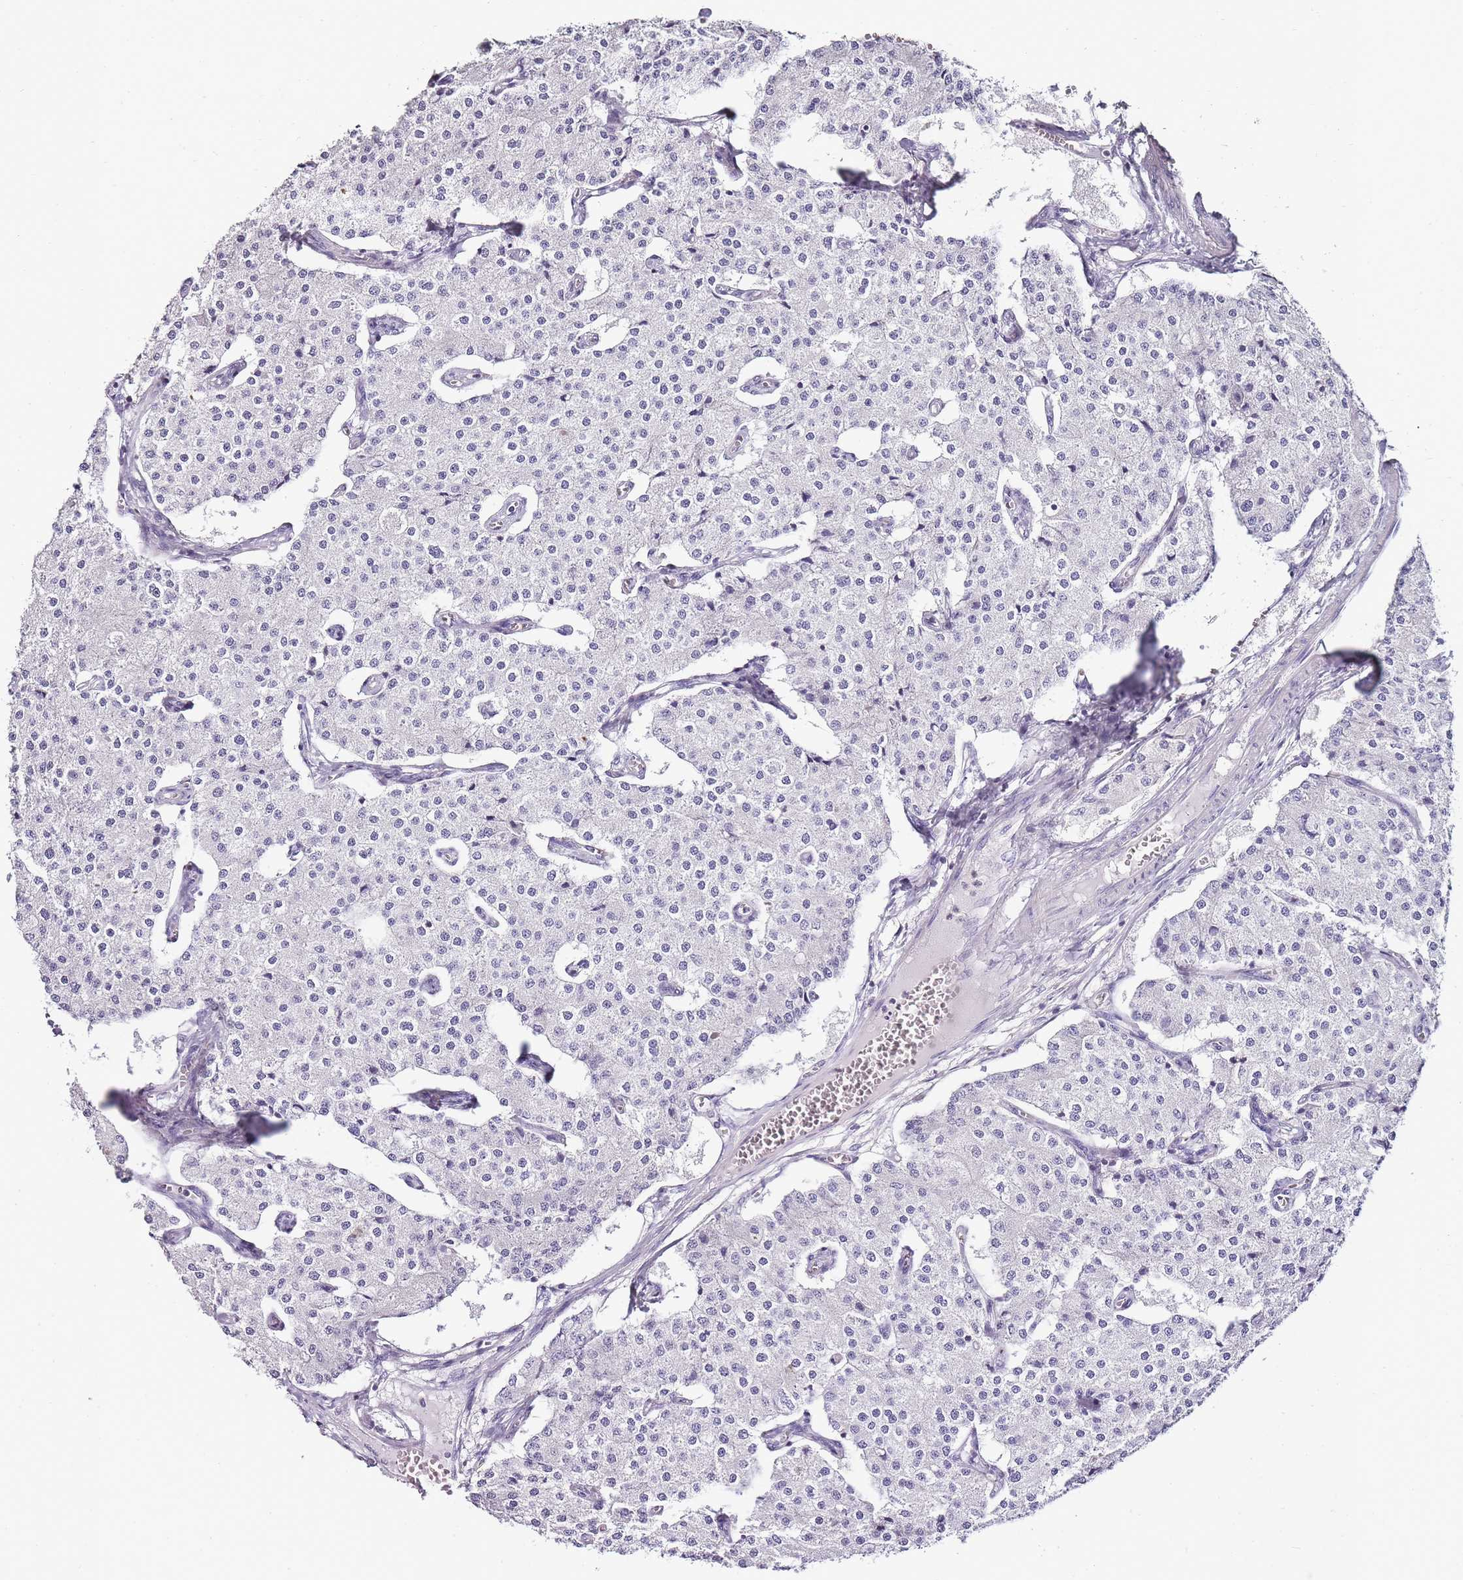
{"staining": {"intensity": "negative", "quantity": "none", "location": "none"}, "tissue": "carcinoid", "cell_type": "Tumor cells", "image_type": "cancer", "snomed": [{"axis": "morphology", "description": "Carcinoid, malignant, NOS"}, {"axis": "topography", "description": "Colon"}], "caption": "Tumor cells show no significant positivity in carcinoid.", "gene": "ZBP1", "patient": {"sex": "female", "age": 52}}